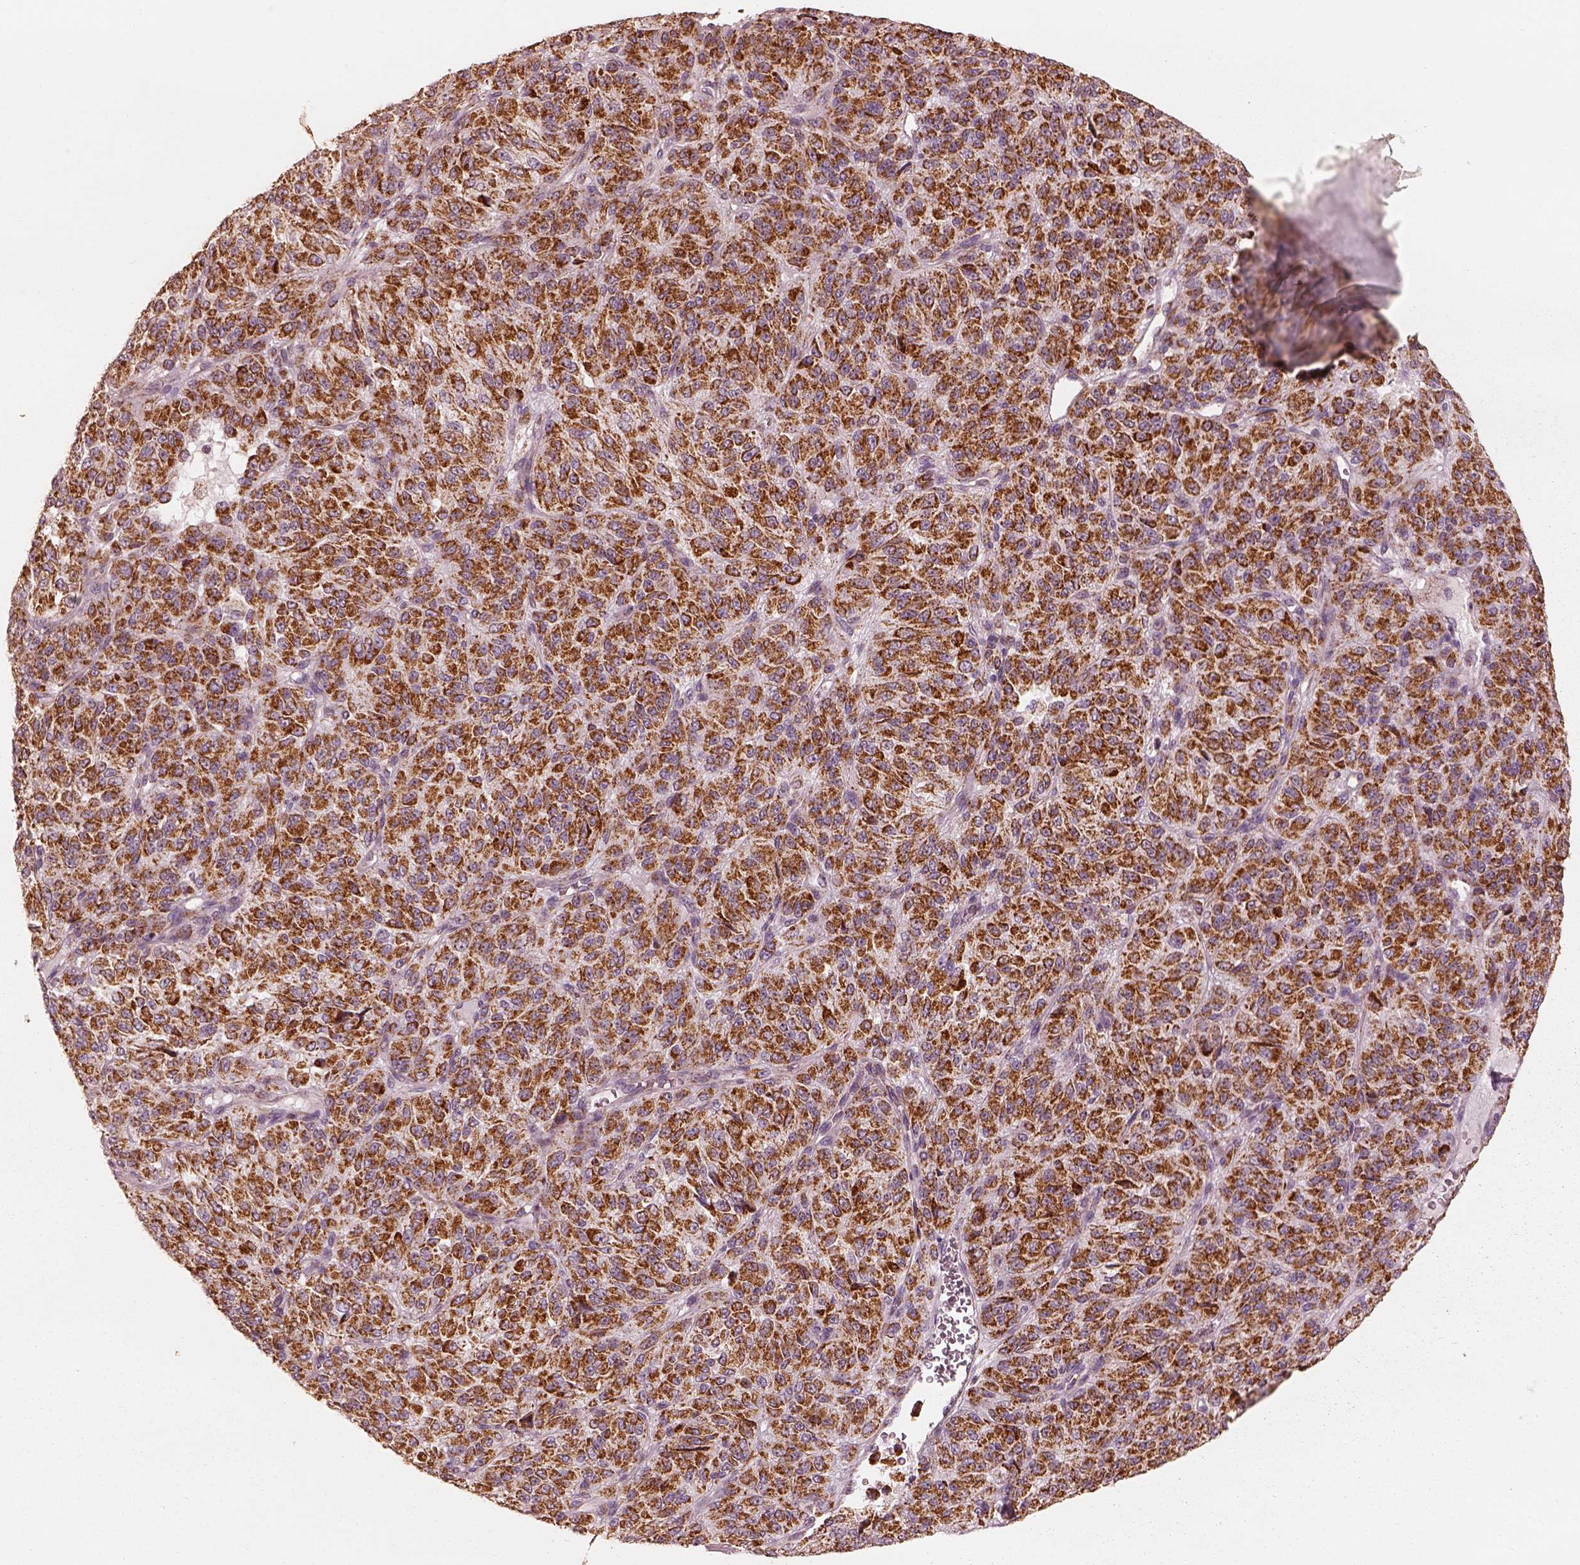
{"staining": {"intensity": "strong", "quantity": ">75%", "location": "cytoplasmic/membranous"}, "tissue": "melanoma", "cell_type": "Tumor cells", "image_type": "cancer", "snomed": [{"axis": "morphology", "description": "Malignant melanoma, Metastatic site"}, {"axis": "topography", "description": "Brain"}], "caption": "Immunohistochemical staining of human melanoma displays strong cytoplasmic/membranous protein positivity in approximately >75% of tumor cells.", "gene": "ENTPD6", "patient": {"sex": "female", "age": 56}}